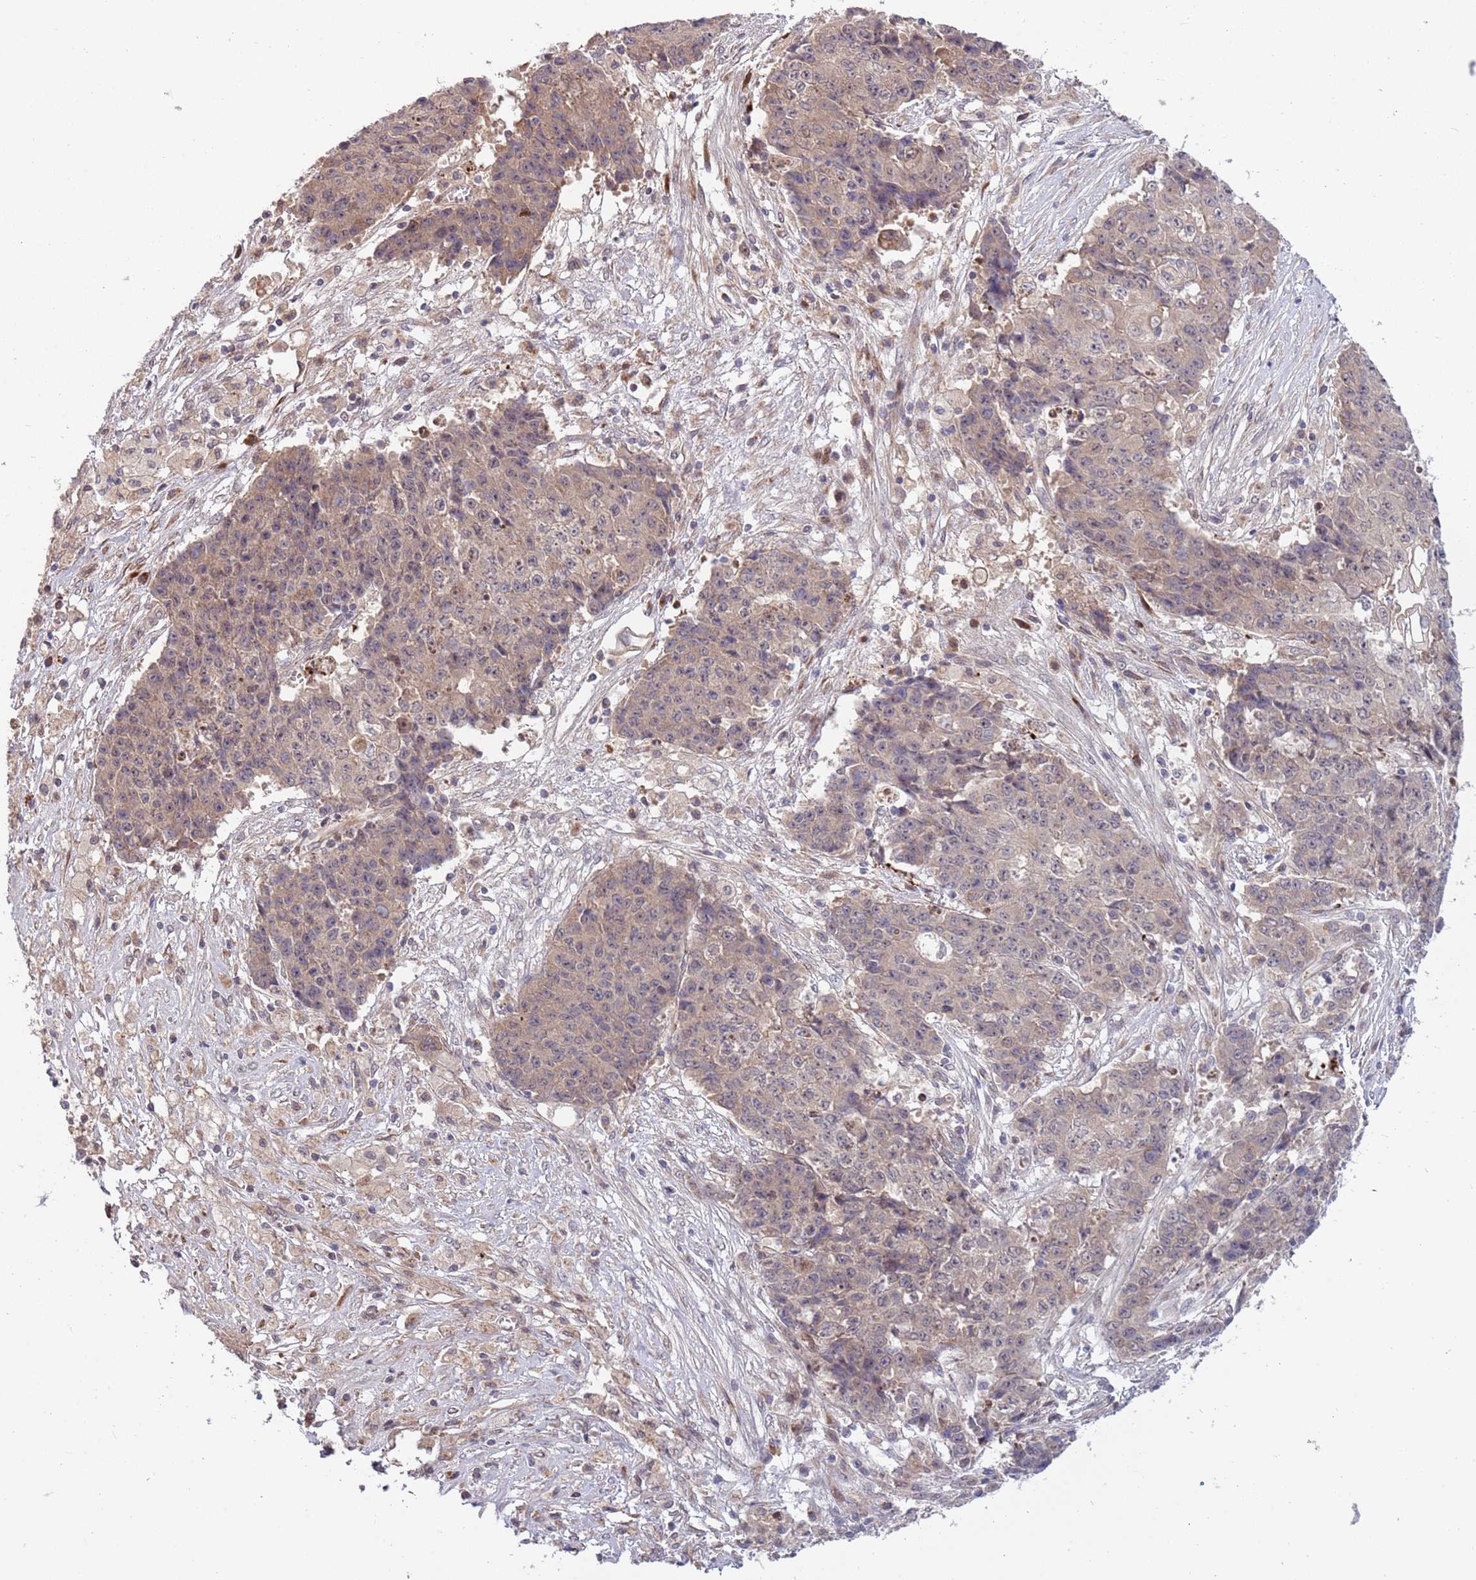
{"staining": {"intensity": "weak", "quantity": ">75%", "location": "cytoplasmic/membranous"}, "tissue": "ovarian cancer", "cell_type": "Tumor cells", "image_type": "cancer", "snomed": [{"axis": "morphology", "description": "Carcinoma, endometroid"}, {"axis": "topography", "description": "Ovary"}], "caption": "Weak cytoplasmic/membranous positivity is seen in about >75% of tumor cells in endometroid carcinoma (ovarian). The staining is performed using DAB brown chromogen to label protein expression. The nuclei are counter-stained blue using hematoxylin.", "gene": "NT5DC4", "patient": {"sex": "female", "age": 42}}